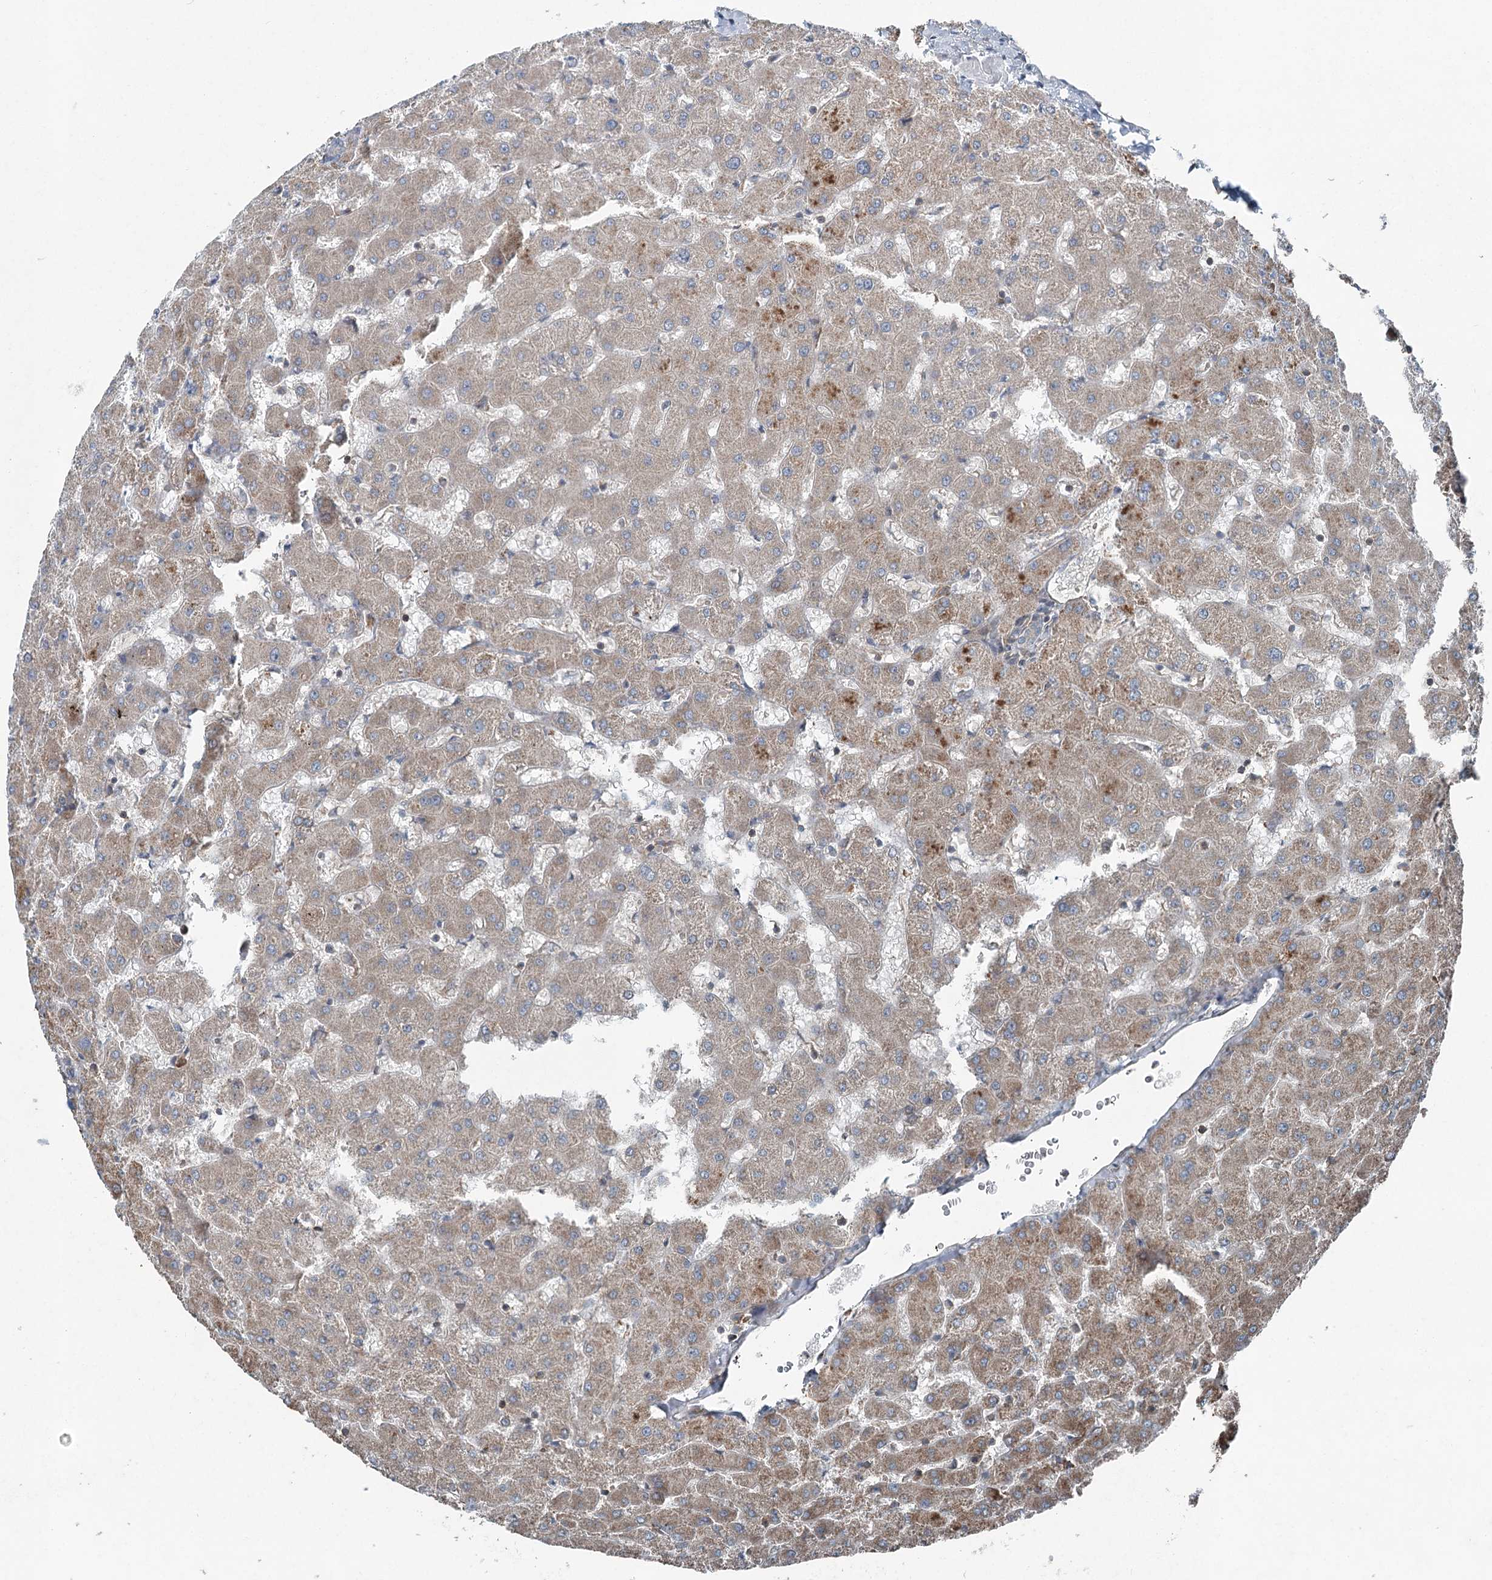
{"staining": {"intensity": "negative", "quantity": "none", "location": "none"}, "tissue": "liver", "cell_type": "Cholangiocytes", "image_type": "normal", "snomed": [{"axis": "morphology", "description": "Normal tissue, NOS"}, {"axis": "topography", "description": "Liver"}], "caption": "Immunohistochemistry (IHC) image of normal human liver stained for a protein (brown), which reveals no positivity in cholangiocytes.", "gene": "SKIC3", "patient": {"sex": "female", "age": 63}}